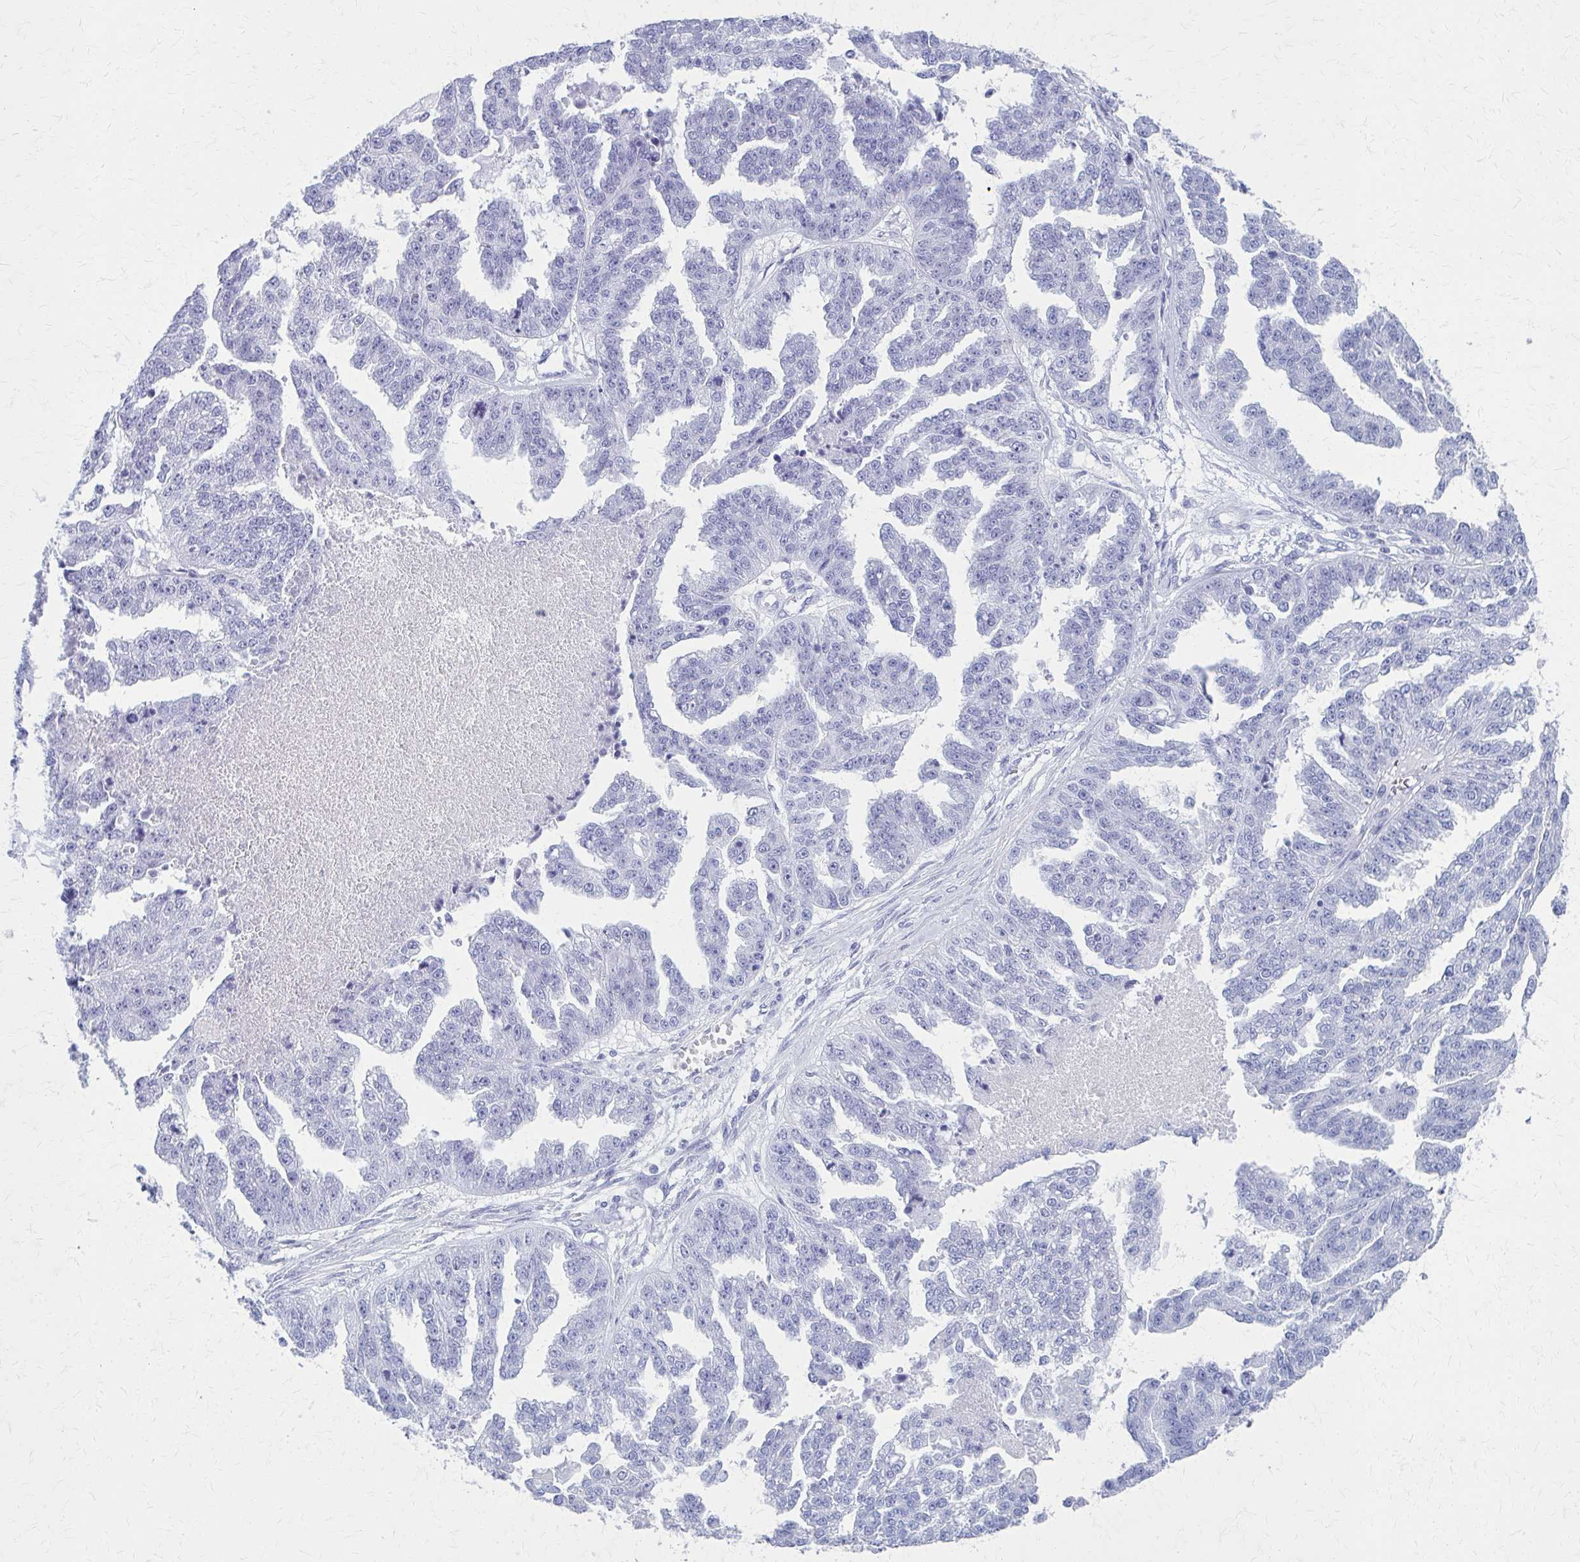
{"staining": {"intensity": "negative", "quantity": "none", "location": "none"}, "tissue": "ovarian cancer", "cell_type": "Tumor cells", "image_type": "cancer", "snomed": [{"axis": "morphology", "description": "Cystadenocarcinoma, serous, NOS"}, {"axis": "topography", "description": "Ovary"}], "caption": "This is a micrograph of immunohistochemistry (IHC) staining of ovarian cancer (serous cystadenocarcinoma), which shows no positivity in tumor cells. (DAB immunohistochemistry (IHC) visualized using brightfield microscopy, high magnification).", "gene": "CELF5", "patient": {"sex": "female", "age": 58}}